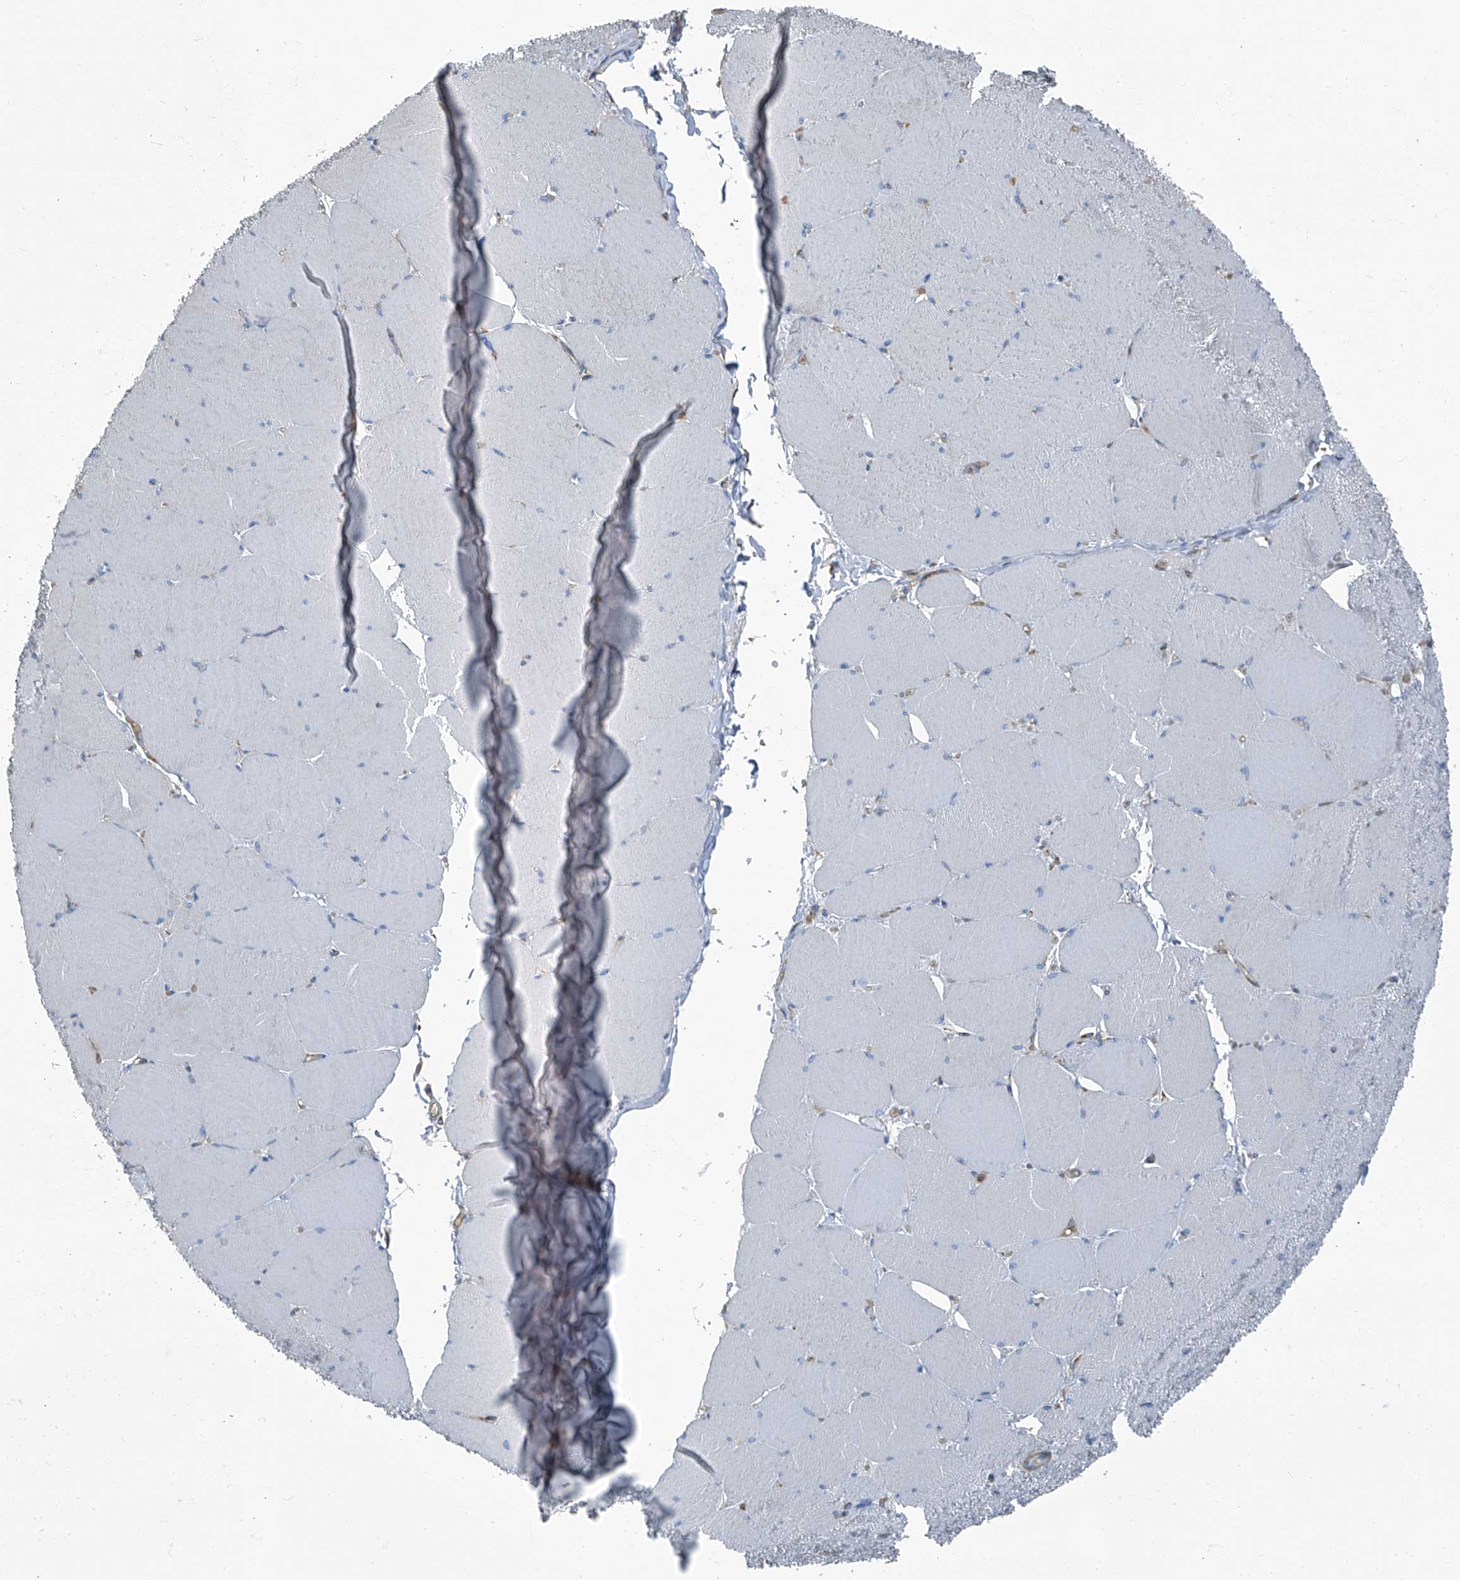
{"staining": {"intensity": "negative", "quantity": "none", "location": "none"}, "tissue": "skeletal muscle", "cell_type": "Myocytes", "image_type": "normal", "snomed": [{"axis": "morphology", "description": "Normal tissue, NOS"}, {"axis": "topography", "description": "Skeletal muscle"}, {"axis": "topography", "description": "Head-Neck"}], "caption": "High magnification brightfield microscopy of normal skeletal muscle stained with DAB (brown) and counterstained with hematoxylin (blue): myocytes show no significant staining.", "gene": "SEPTIN7", "patient": {"sex": "male", "age": 66}}